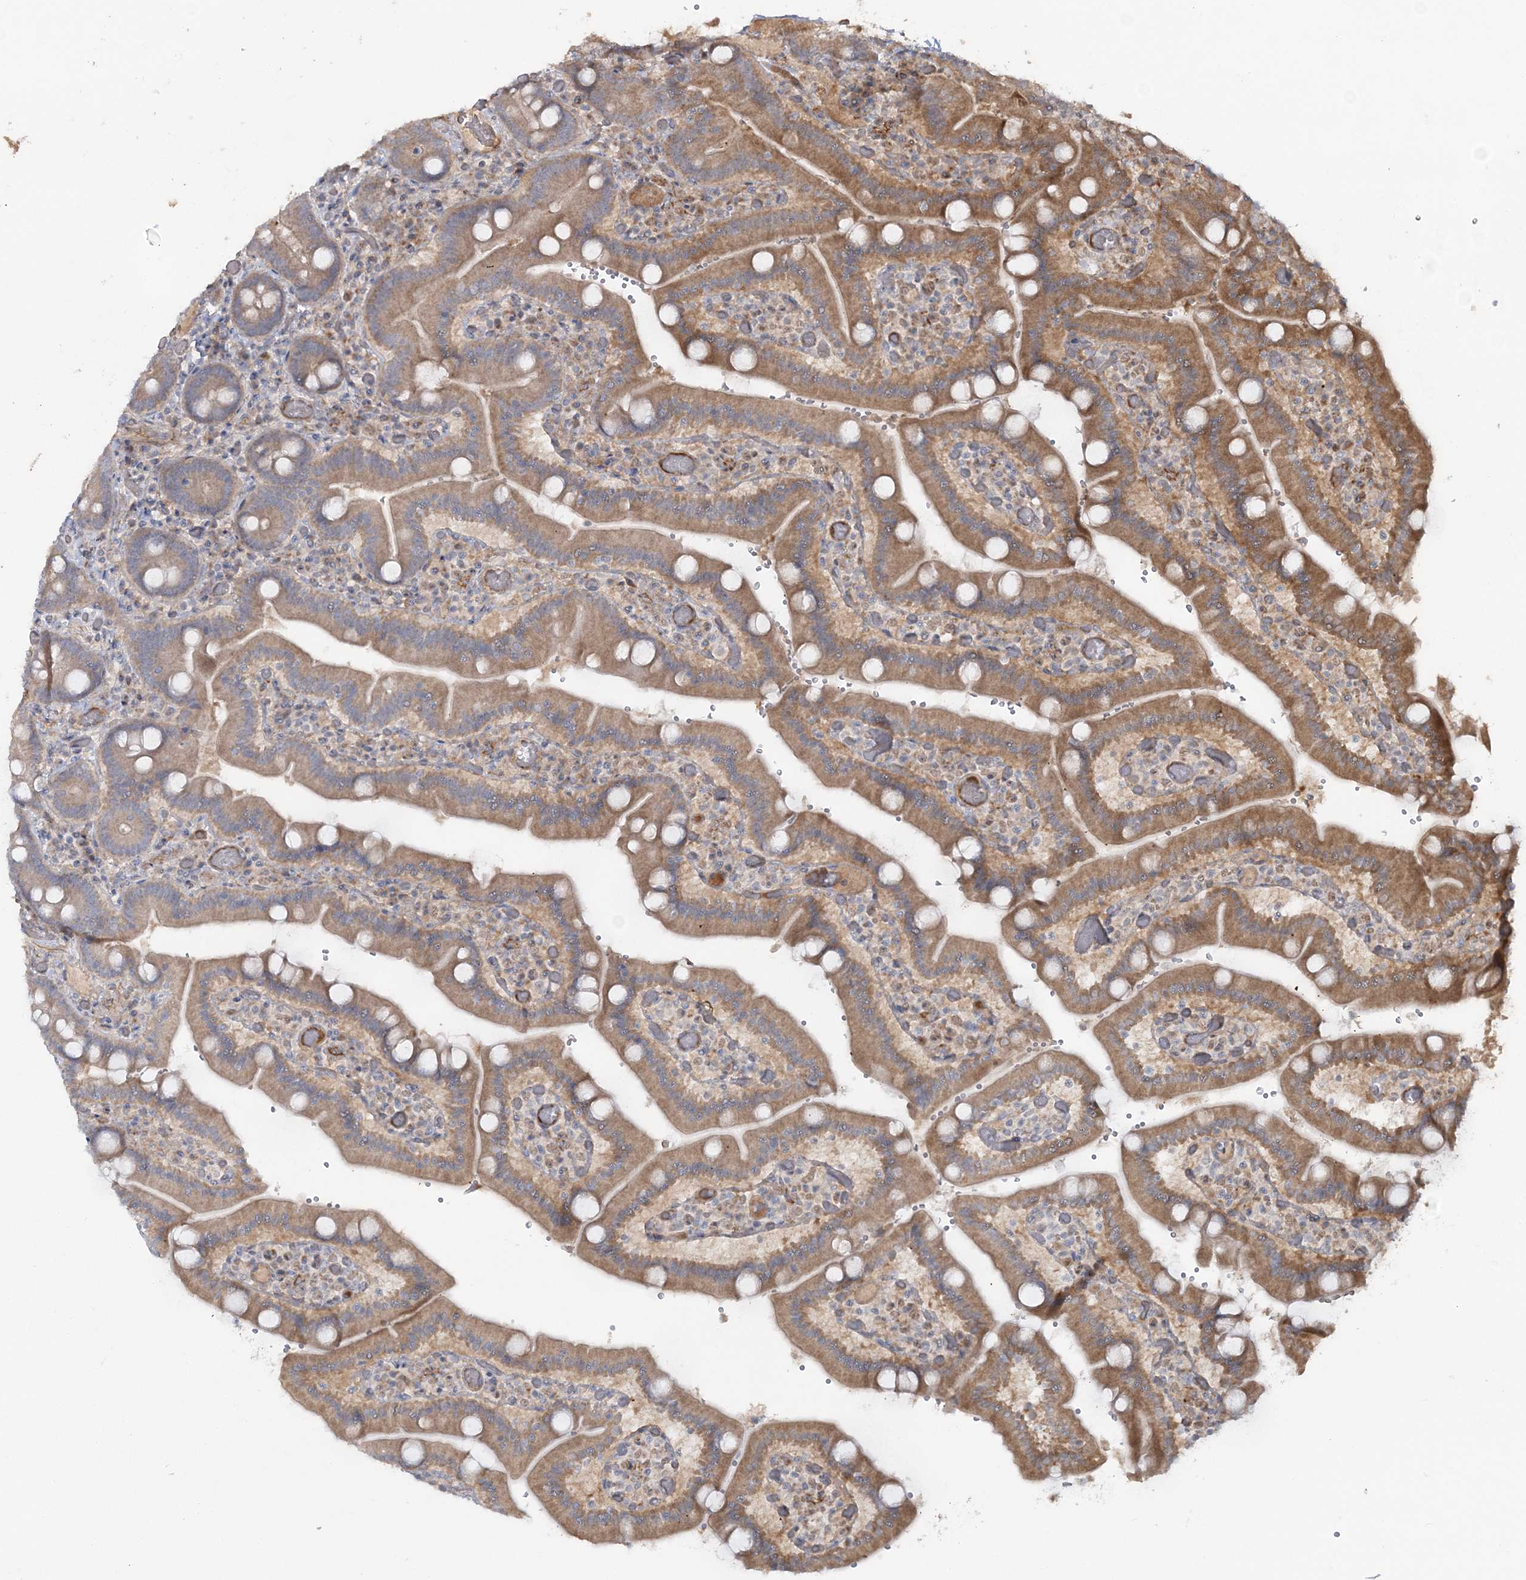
{"staining": {"intensity": "moderate", "quantity": ">75%", "location": "cytoplasmic/membranous"}, "tissue": "duodenum", "cell_type": "Glandular cells", "image_type": "normal", "snomed": [{"axis": "morphology", "description": "Normal tissue, NOS"}, {"axis": "topography", "description": "Duodenum"}], "caption": "The immunohistochemical stain labels moderate cytoplasmic/membranous staining in glandular cells of normal duodenum. (Stains: DAB in brown, nuclei in blue, Microscopy: brightfield microscopy at high magnification).", "gene": "MOCS2", "patient": {"sex": "female", "age": 62}}